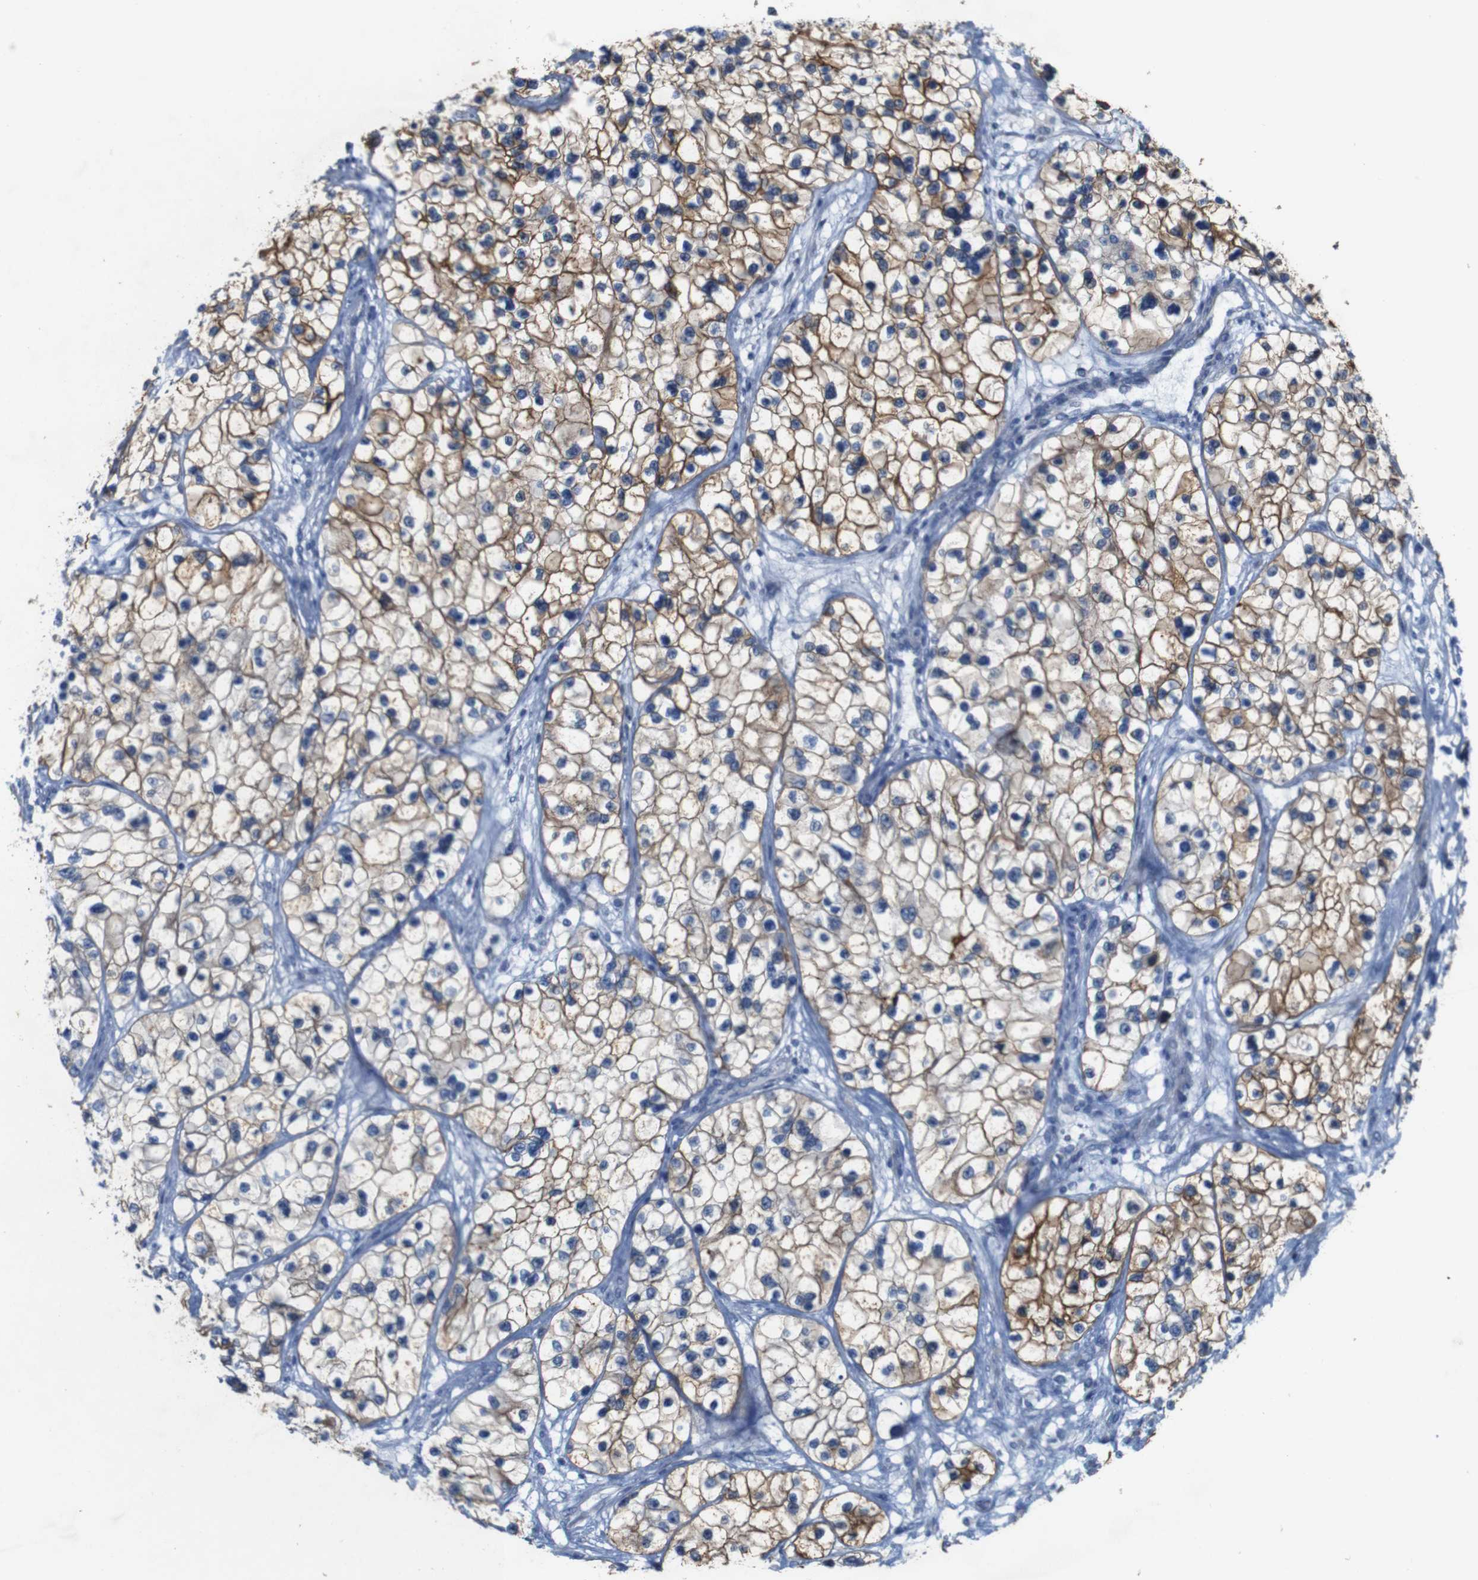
{"staining": {"intensity": "moderate", "quantity": "25%-75%", "location": "cytoplasmic/membranous"}, "tissue": "renal cancer", "cell_type": "Tumor cells", "image_type": "cancer", "snomed": [{"axis": "morphology", "description": "Adenocarcinoma, NOS"}, {"axis": "topography", "description": "Kidney"}], "caption": "Protein analysis of renal adenocarcinoma tissue exhibits moderate cytoplasmic/membranous staining in about 25%-75% of tumor cells.", "gene": "MYEOV", "patient": {"sex": "female", "age": 57}}